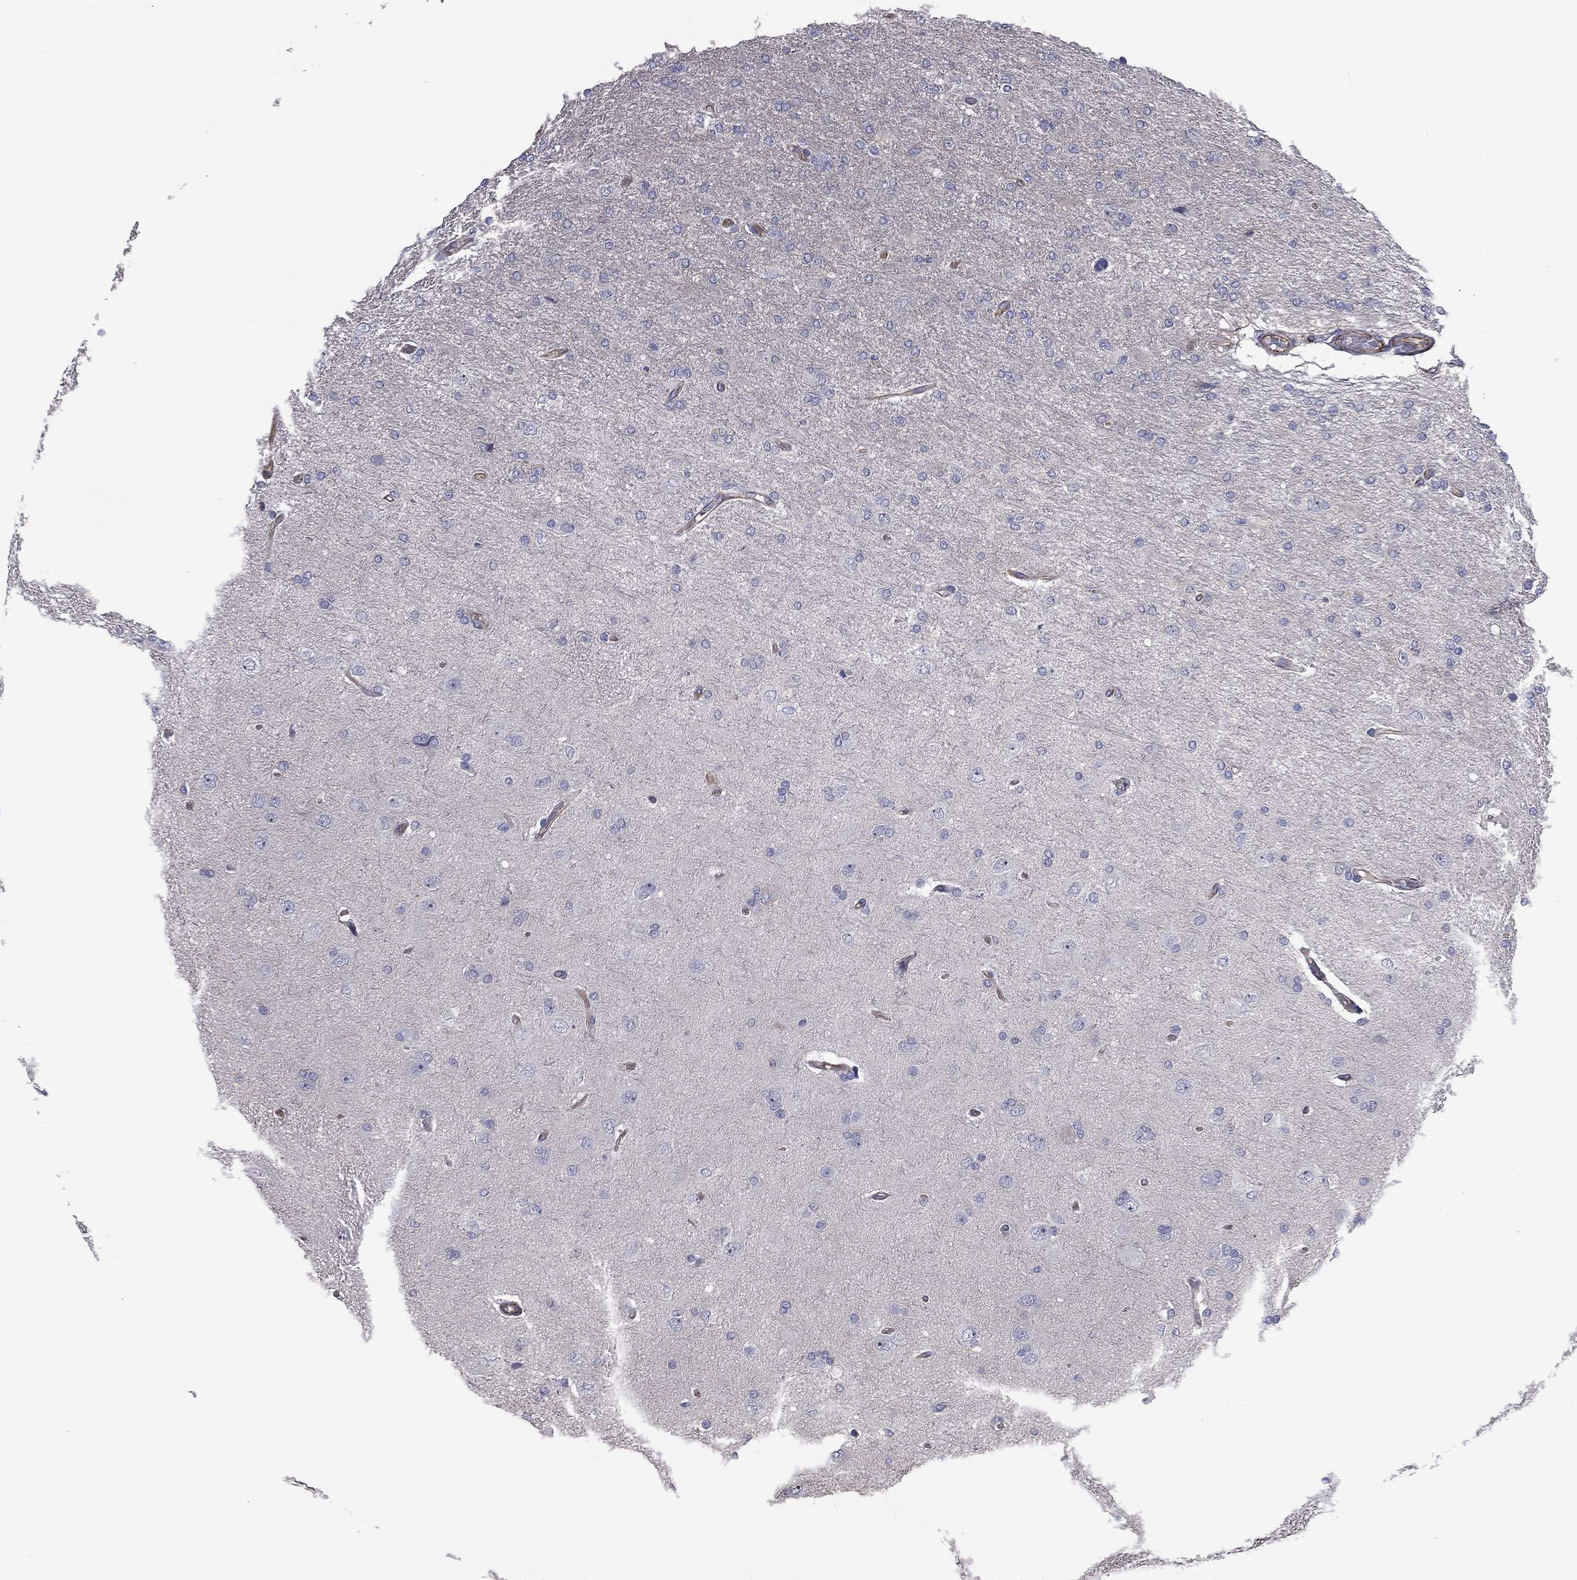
{"staining": {"intensity": "negative", "quantity": "none", "location": "none"}, "tissue": "glioma", "cell_type": "Tumor cells", "image_type": "cancer", "snomed": [{"axis": "morphology", "description": "Glioma, malignant, High grade"}, {"axis": "topography", "description": "Cerebral cortex"}], "caption": "Immunohistochemistry image of neoplastic tissue: human malignant glioma (high-grade) stained with DAB (3,3'-diaminobenzidine) demonstrates no significant protein expression in tumor cells. (DAB (3,3'-diaminobenzidine) immunohistochemistry (IHC) visualized using brightfield microscopy, high magnification).", "gene": "SCUBE1", "patient": {"sex": "male", "age": 70}}